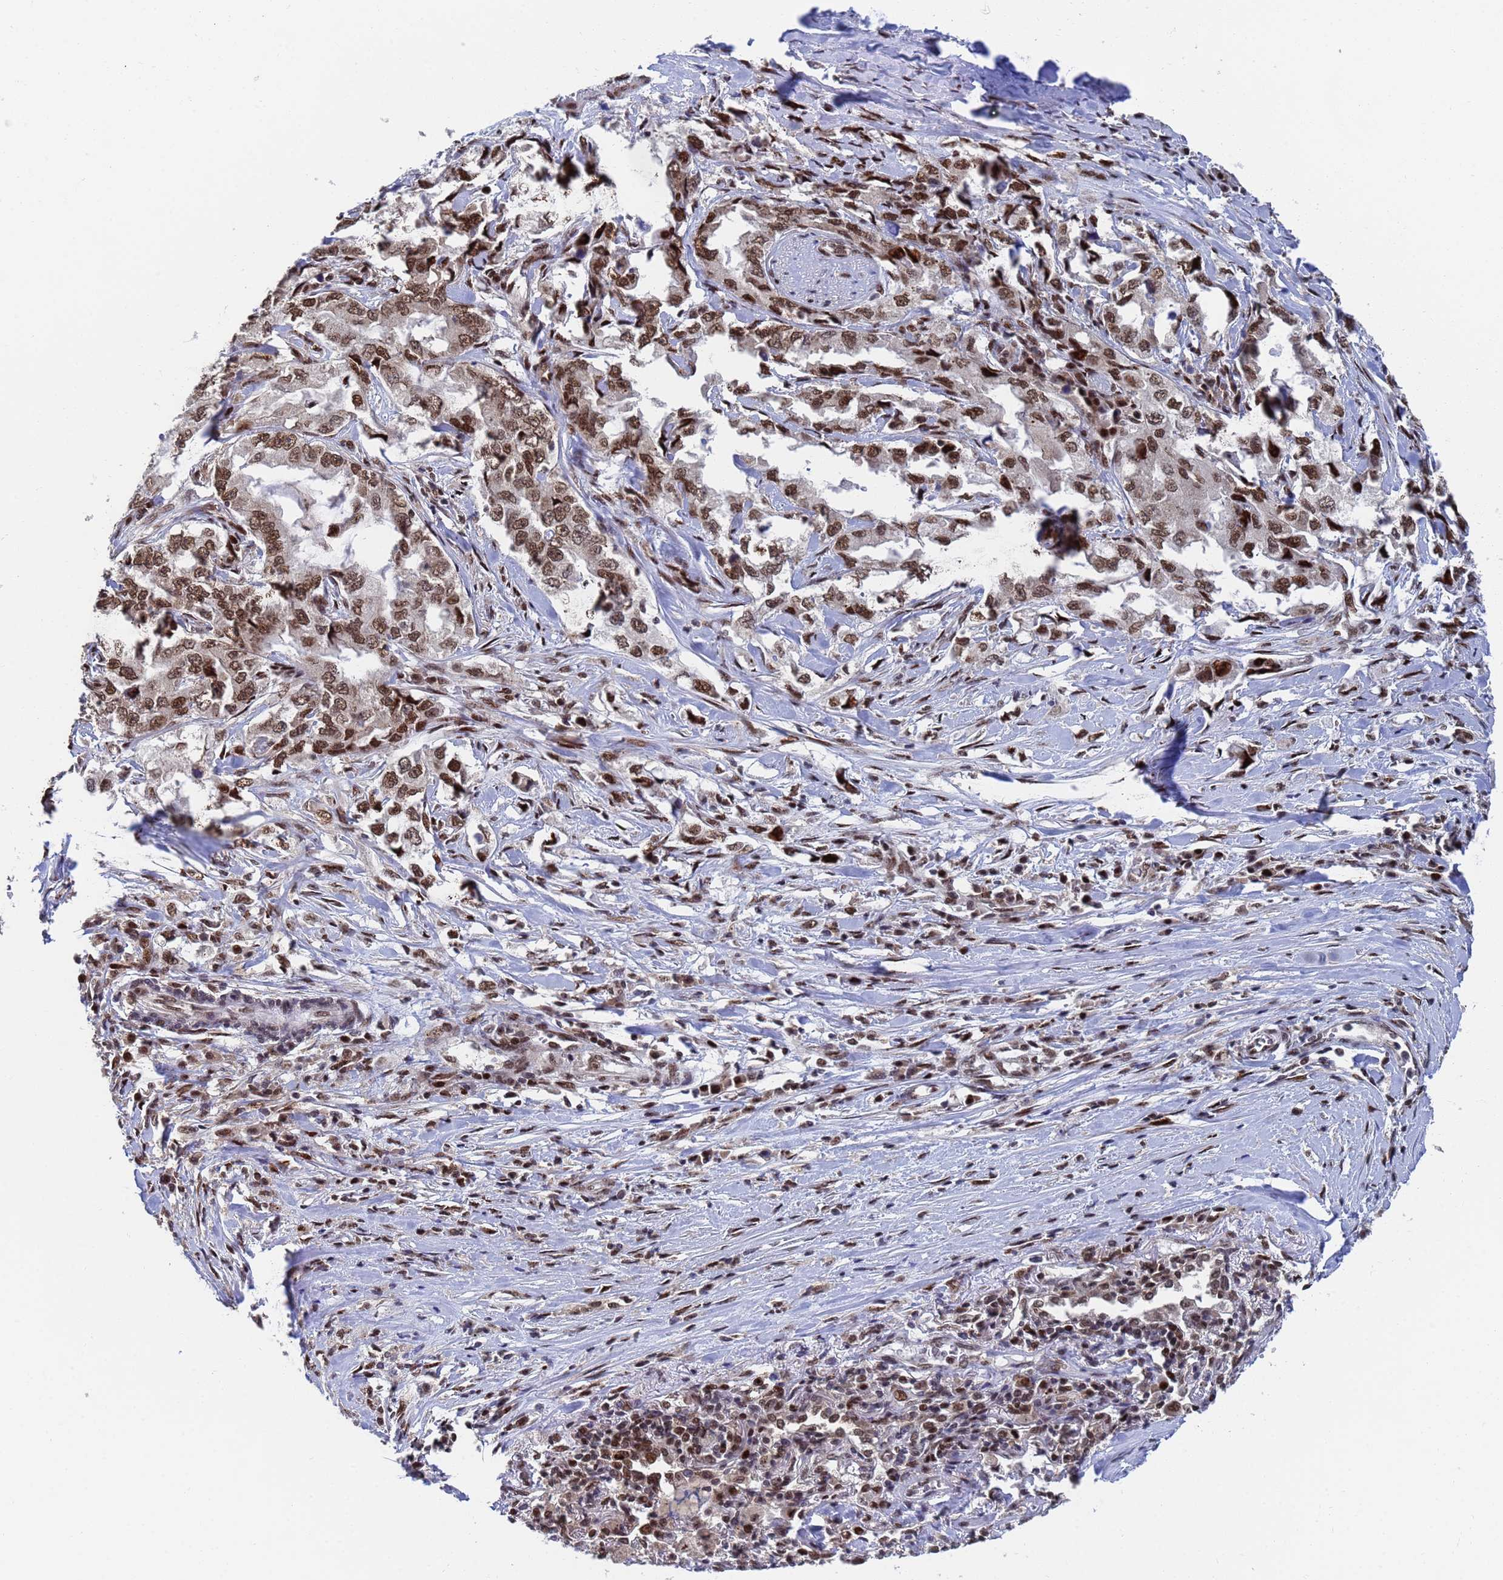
{"staining": {"intensity": "moderate", "quantity": ">75%", "location": "nuclear"}, "tissue": "lung cancer", "cell_type": "Tumor cells", "image_type": "cancer", "snomed": [{"axis": "morphology", "description": "Adenocarcinoma, NOS"}, {"axis": "topography", "description": "Lung"}], "caption": "Protein staining by immunohistochemistry (IHC) shows moderate nuclear staining in about >75% of tumor cells in adenocarcinoma (lung).", "gene": "AP5Z1", "patient": {"sex": "female", "age": 51}}